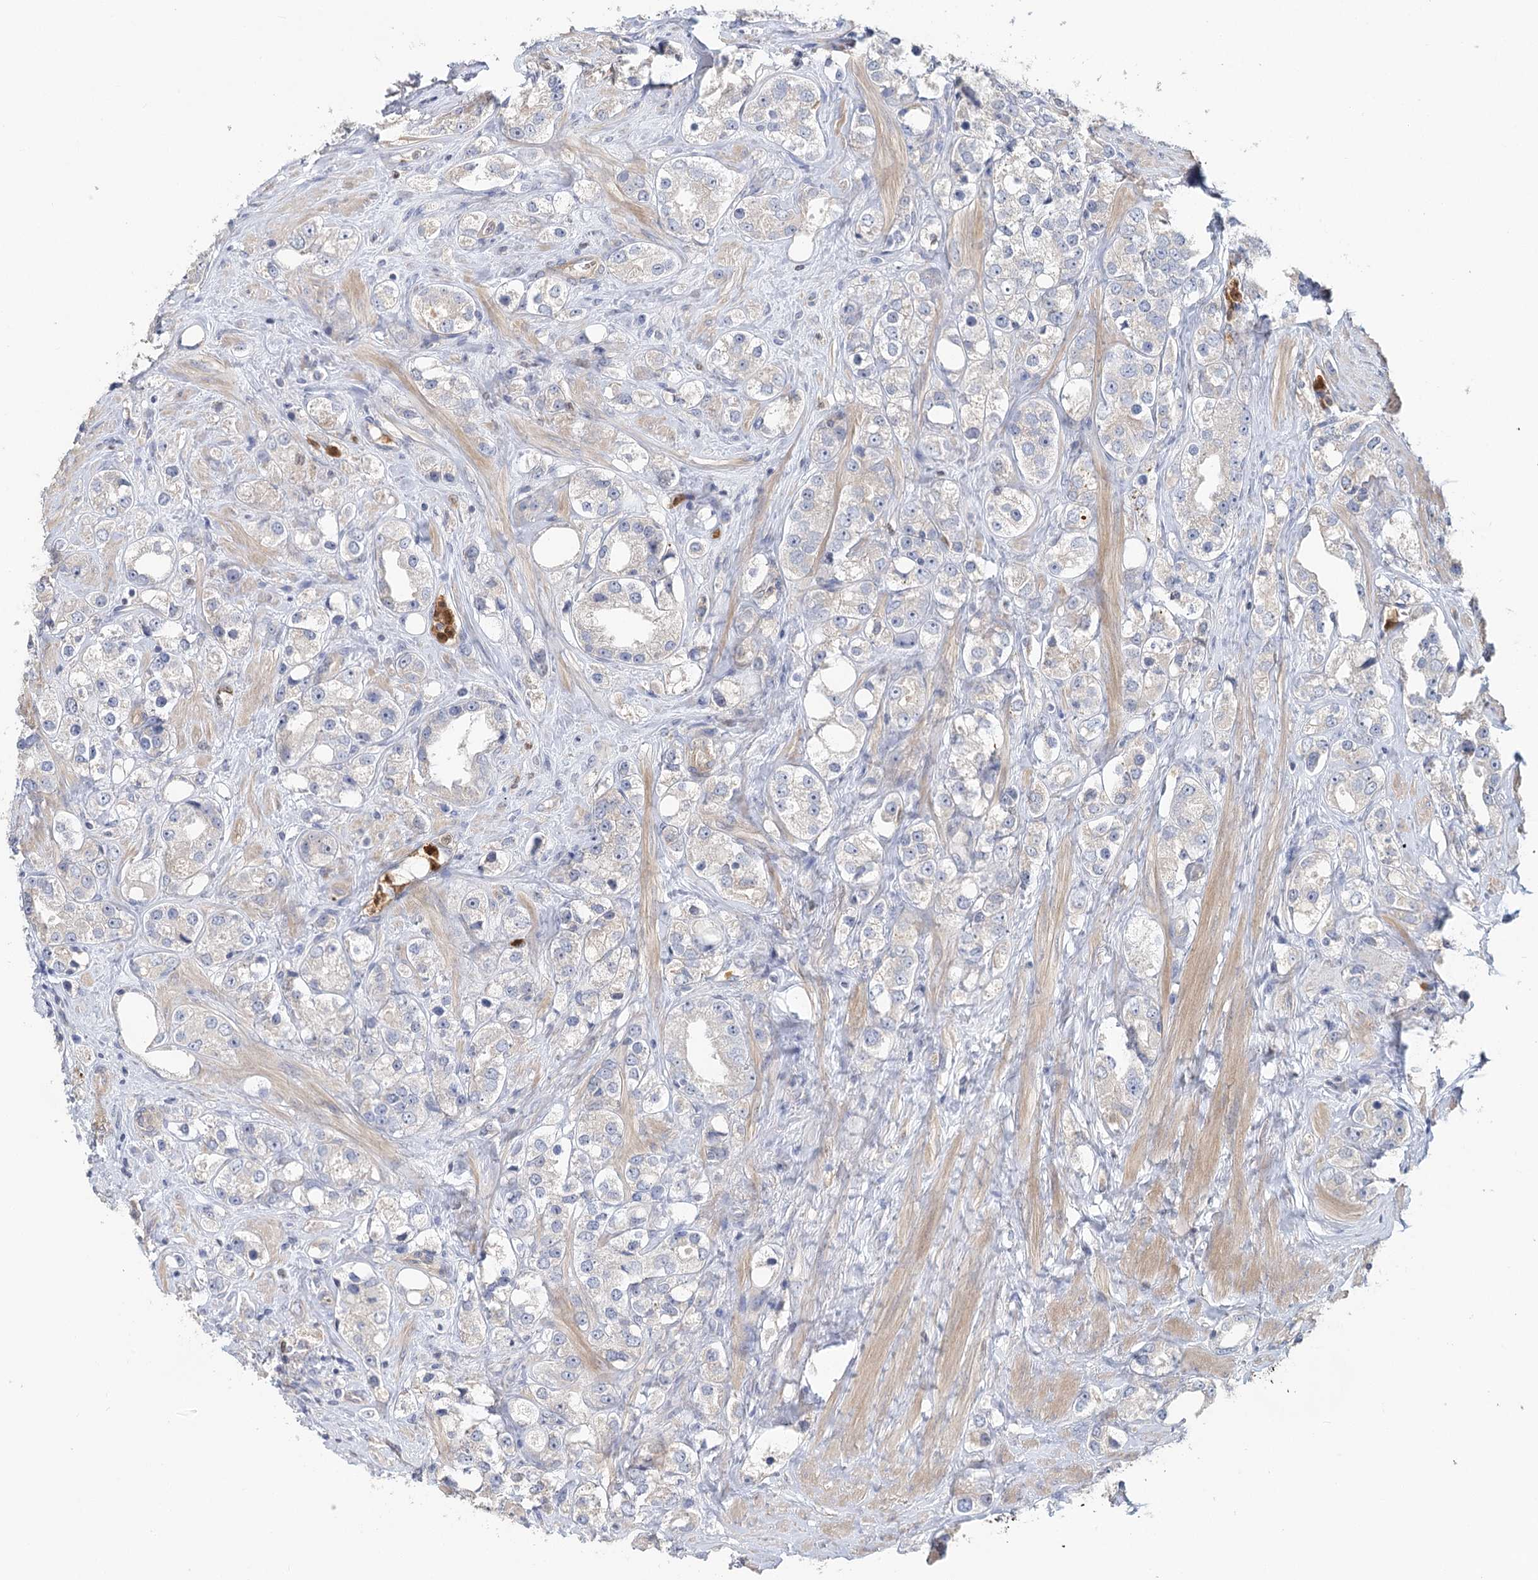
{"staining": {"intensity": "negative", "quantity": "none", "location": "none"}, "tissue": "prostate cancer", "cell_type": "Tumor cells", "image_type": "cancer", "snomed": [{"axis": "morphology", "description": "Adenocarcinoma, NOS"}, {"axis": "topography", "description": "Prostate"}], "caption": "IHC micrograph of neoplastic tissue: prostate cancer (adenocarcinoma) stained with DAB (3,3'-diaminobenzidine) displays no significant protein staining in tumor cells.", "gene": "EPB41L5", "patient": {"sex": "male", "age": 79}}